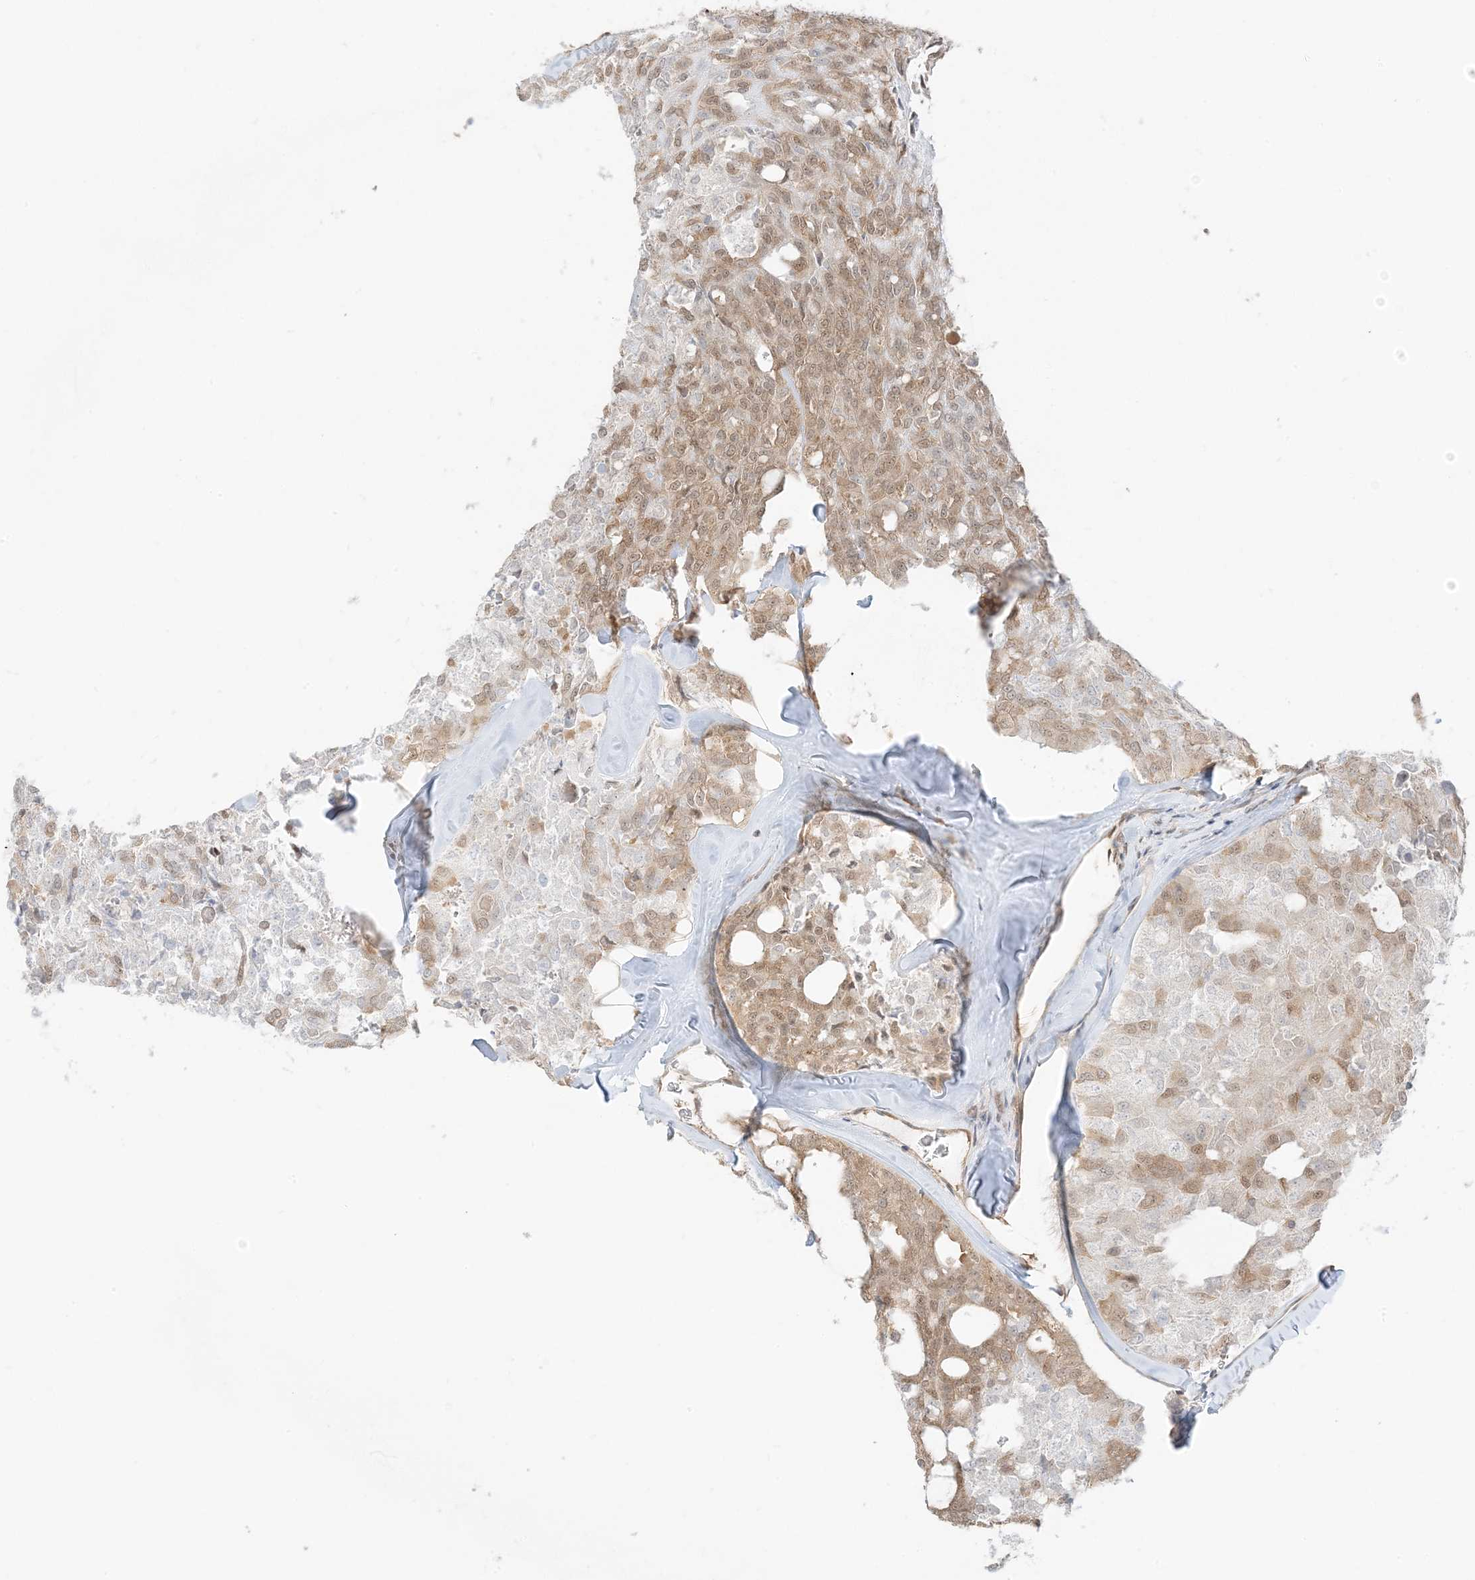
{"staining": {"intensity": "weak", "quantity": ">75%", "location": "cytoplasmic/membranous"}, "tissue": "thyroid cancer", "cell_type": "Tumor cells", "image_type": "cancer", "snomed": [{"axis": "morphology", "description": "Follicular adenoma carcinoma, NOS"}, {"axis": "topography", "description": "Thyroid gland"}], "caption": "Protein expression analysis of human thyroid cancer (follicular adenoma carcinoma) reveals weak cytoplasmic/membranous staining in approximately >75% of tumor cells. The protein of interest is shown in brown color, while the nuclei are stained blue.", "gene": "UBAP2L", "patient": {"sex": "male", "age": 75}}